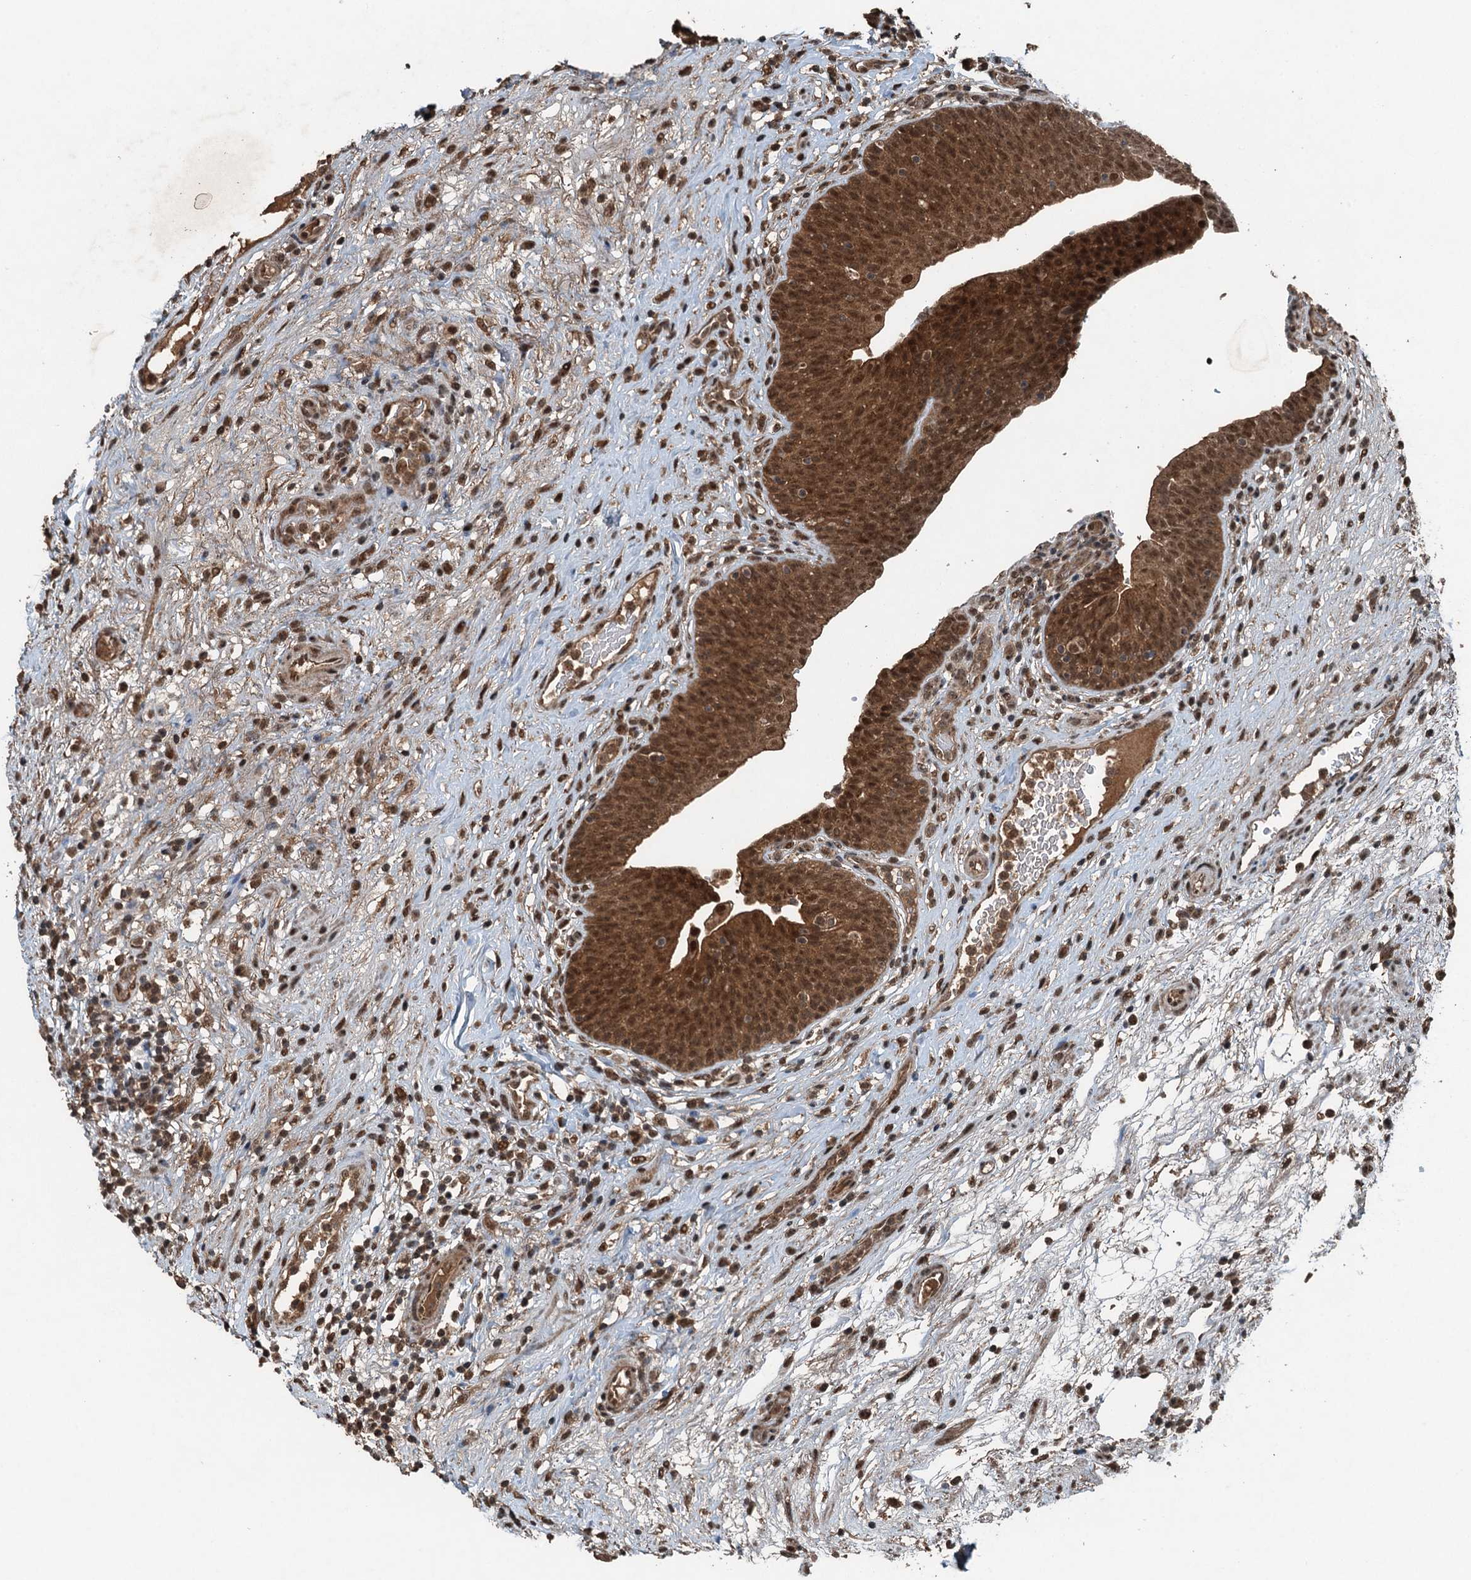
{"staining": {"intensity": "strong", "quantity": ">75%", "location": "cytoplasmic/membranous,nuclear"}, "tissue": "urinary bladder", "cell_type": "Urothelial cells", "image_type": "normal", "snomed": [{"axis": "morphology", "description": "Normal tissue, NOS"}, {"axis": "topography", "description": "Urinary bladder"}], "caption": "Immunohistochemical staining of unremarkable urinary bladder reveals high levels of strong cytoplasmic/membranous,nuclear positivity in about >75% of urothelial cells.", "gene": "UBXN6", "patient": {"sex": "male", "age": 71}}